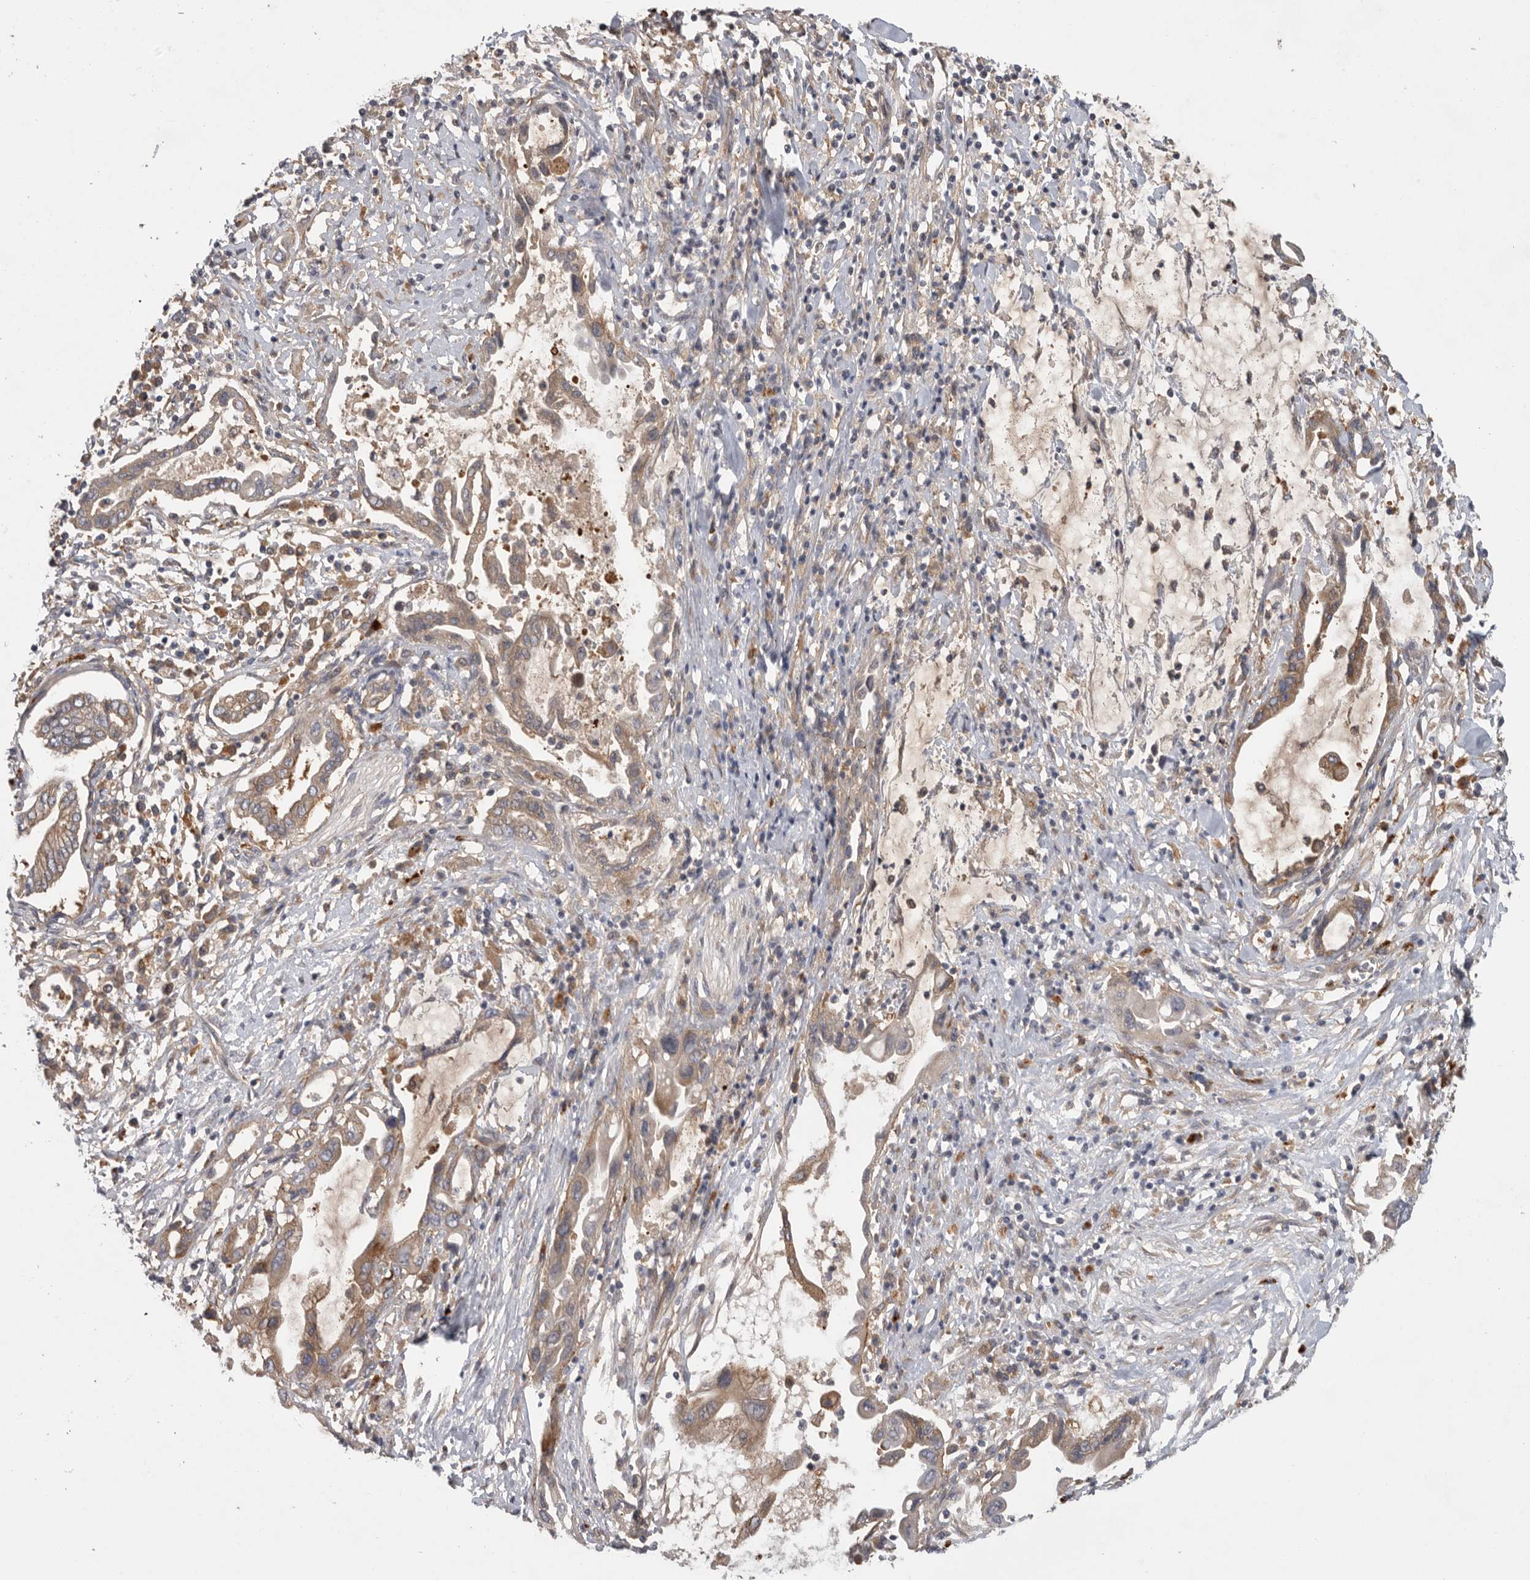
{"staining": {"intensity": "weak", "quantity": ">75%", "location": "cytoplasmic/membranous"}, "tissue": "pancreatic cancer", "cell_type": "Tumor cells", "image_type": "cancer", "snomed": [{"axis": "morphology", "description": "Adenocarcinoma, NOS"}, {"axis": "topography", "description": "Pancreas"}], "caption": "IHC of human adenocarcinoma (pancreatic) displays low levels of weak cytoplasmic/membranous expression in approximately >75% of tumor cells. (IHC, brightfield microscopy, high magnification).", "gene": "C1orf109", "patient": {"sex": "female", "age": 57}}